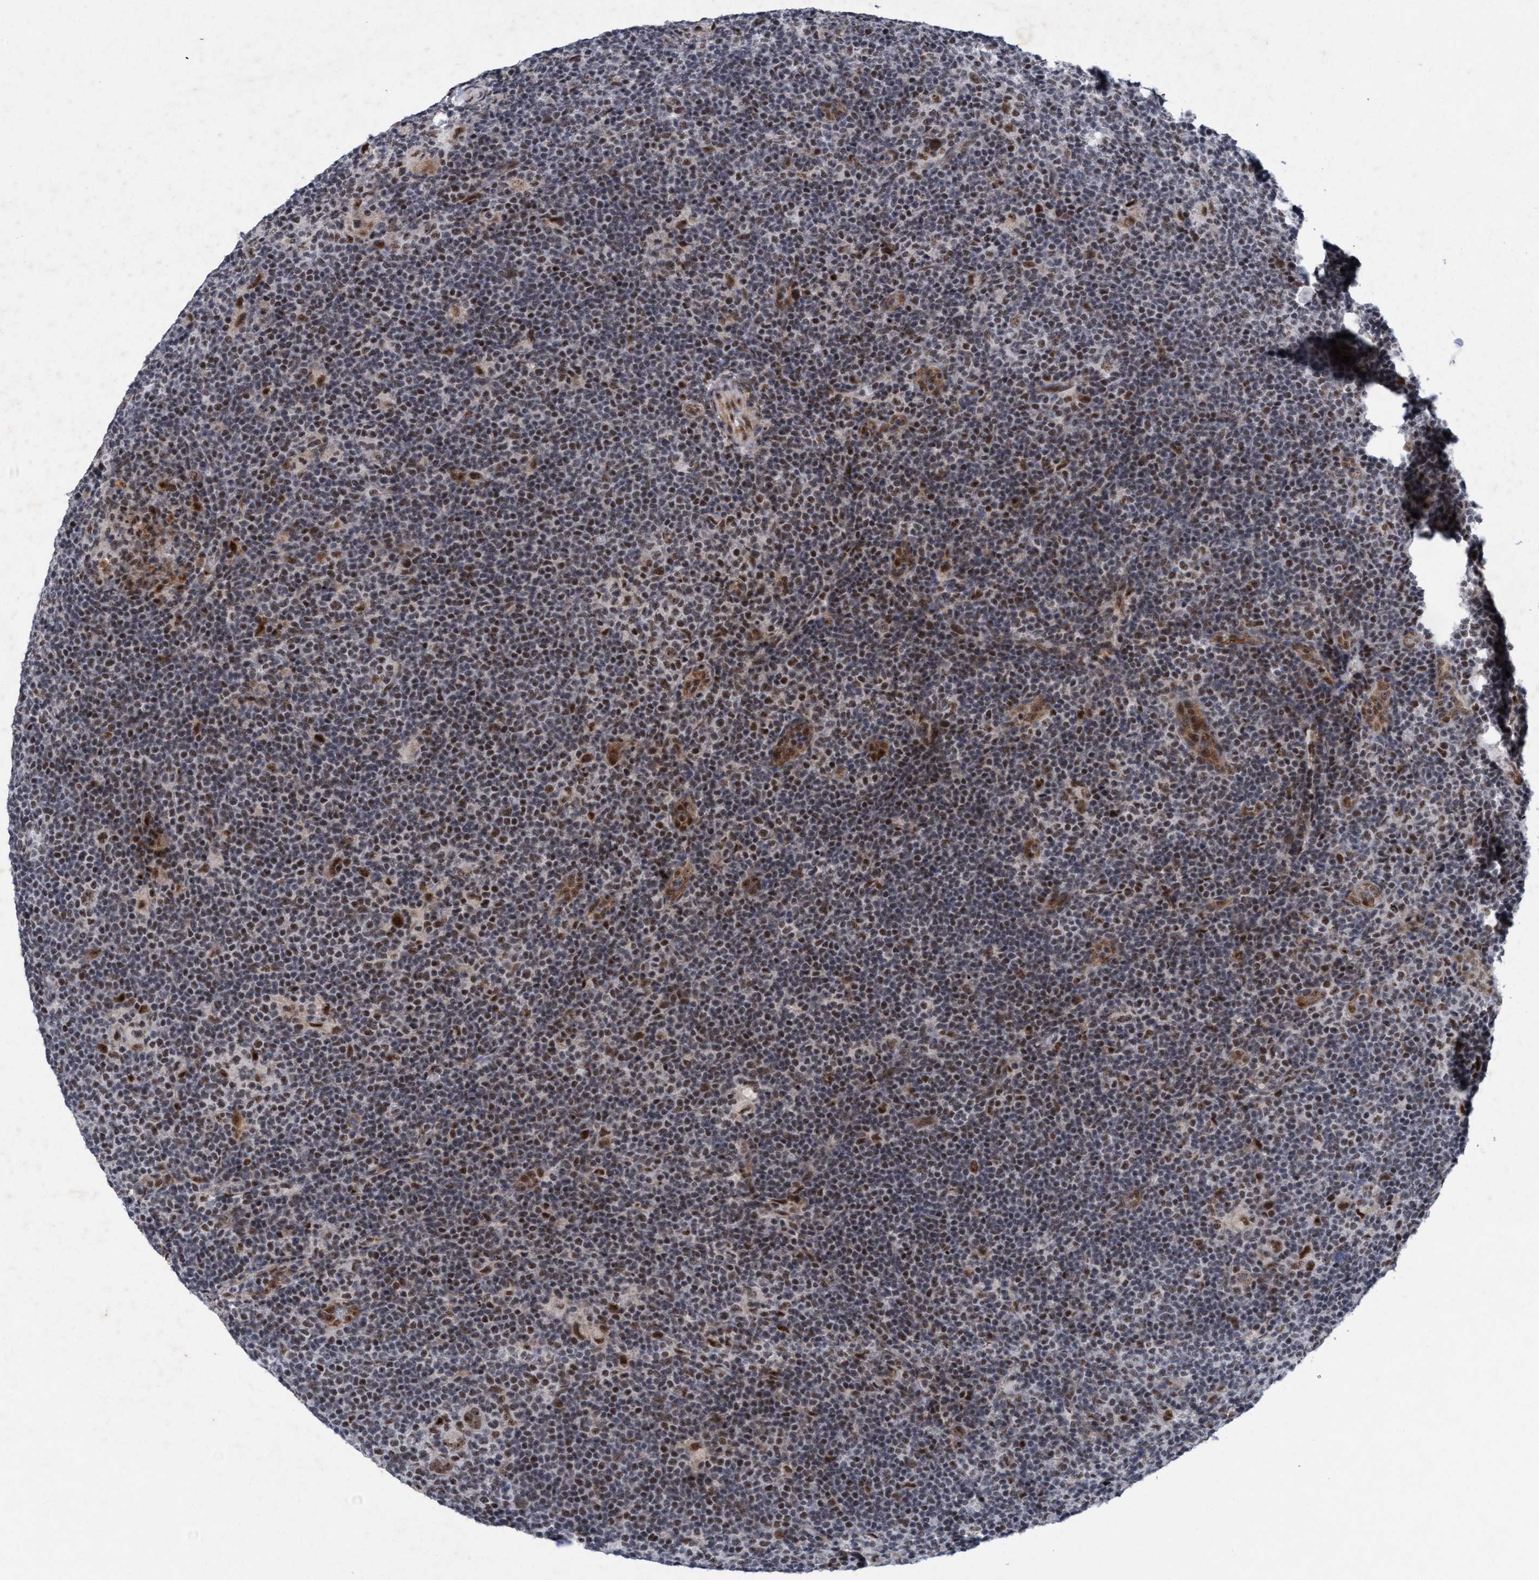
{"staining": {"intensity": "moderate", "quantity": ">75%", "location": "nuclear"}, "tissue": "lymphoma", "cell_type": "Tumor cells", "image_type": "cancer", "snomed": [{"axis": "morphology", "description": "Hodgkin's disease, NOS"}, {"axis": "topography", "description": "Lymph node"}], "caption": "Immunohistochemical staining of lymphoma shows medium levels of moderate nuclear expression in about >75% of tumor cells. Ihc stains the protein of interest in brown and the nuclei are stained blue.", "gene": "GLT6D1", "patient": {"sex": "female", "age": 57}}